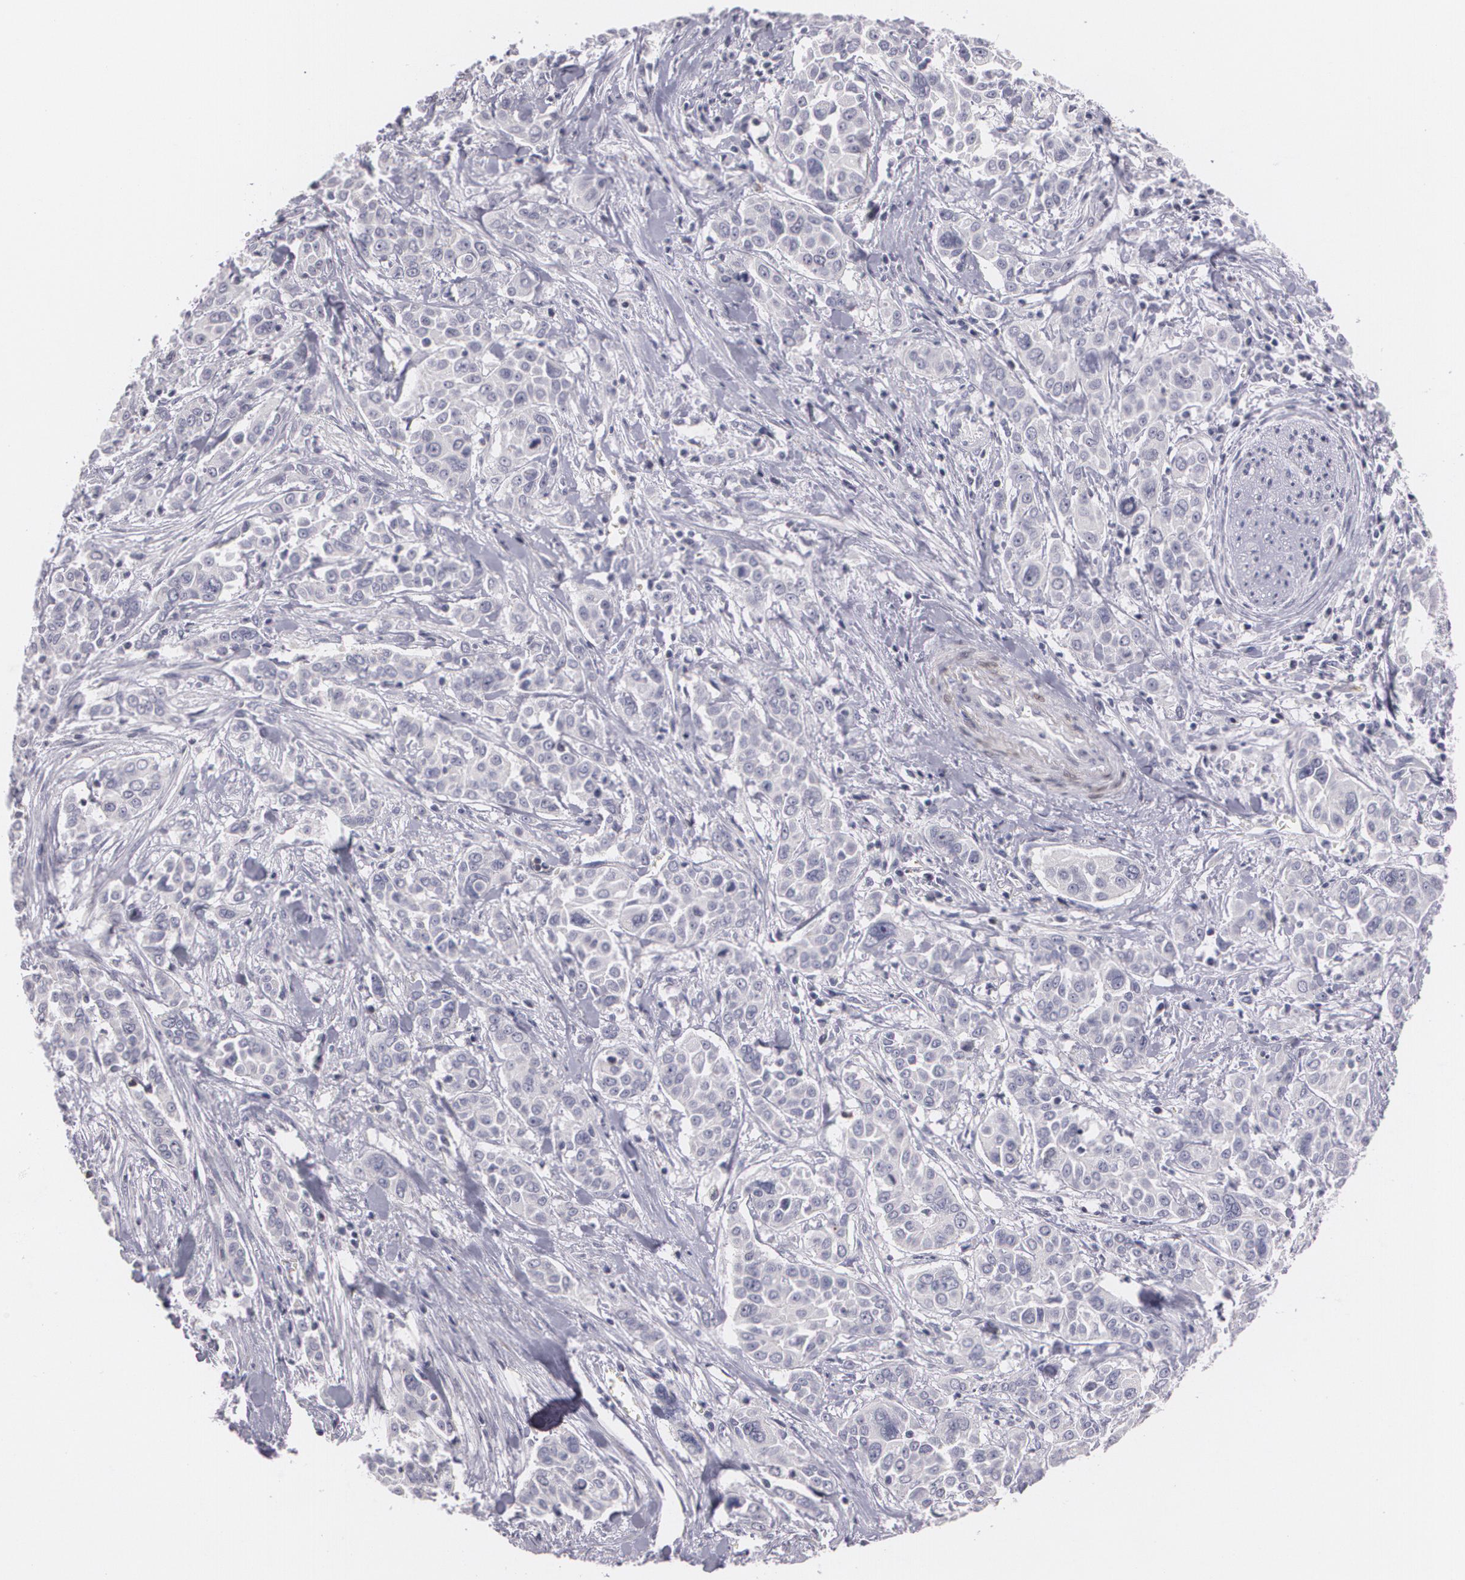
{"staining": {"intensity": "negative", "quantity": "none", "location": "none"}, "tissue": "pancreatic cancer", "cell_type": "Tumor cells", "image_type": "cancer", "snomed": [{"axis": "morphology", "description": "Adenocarcinoma, NOS"}, {"axis": "topography", "description": "Pancreas"}], "caption": "A photomicrograph of human pancreatic cancer (adenocarcinoma) is negative for staining in tumor cells.", "gene": "ZBTB16", "patient": {"sex": "female", "age": 52}}